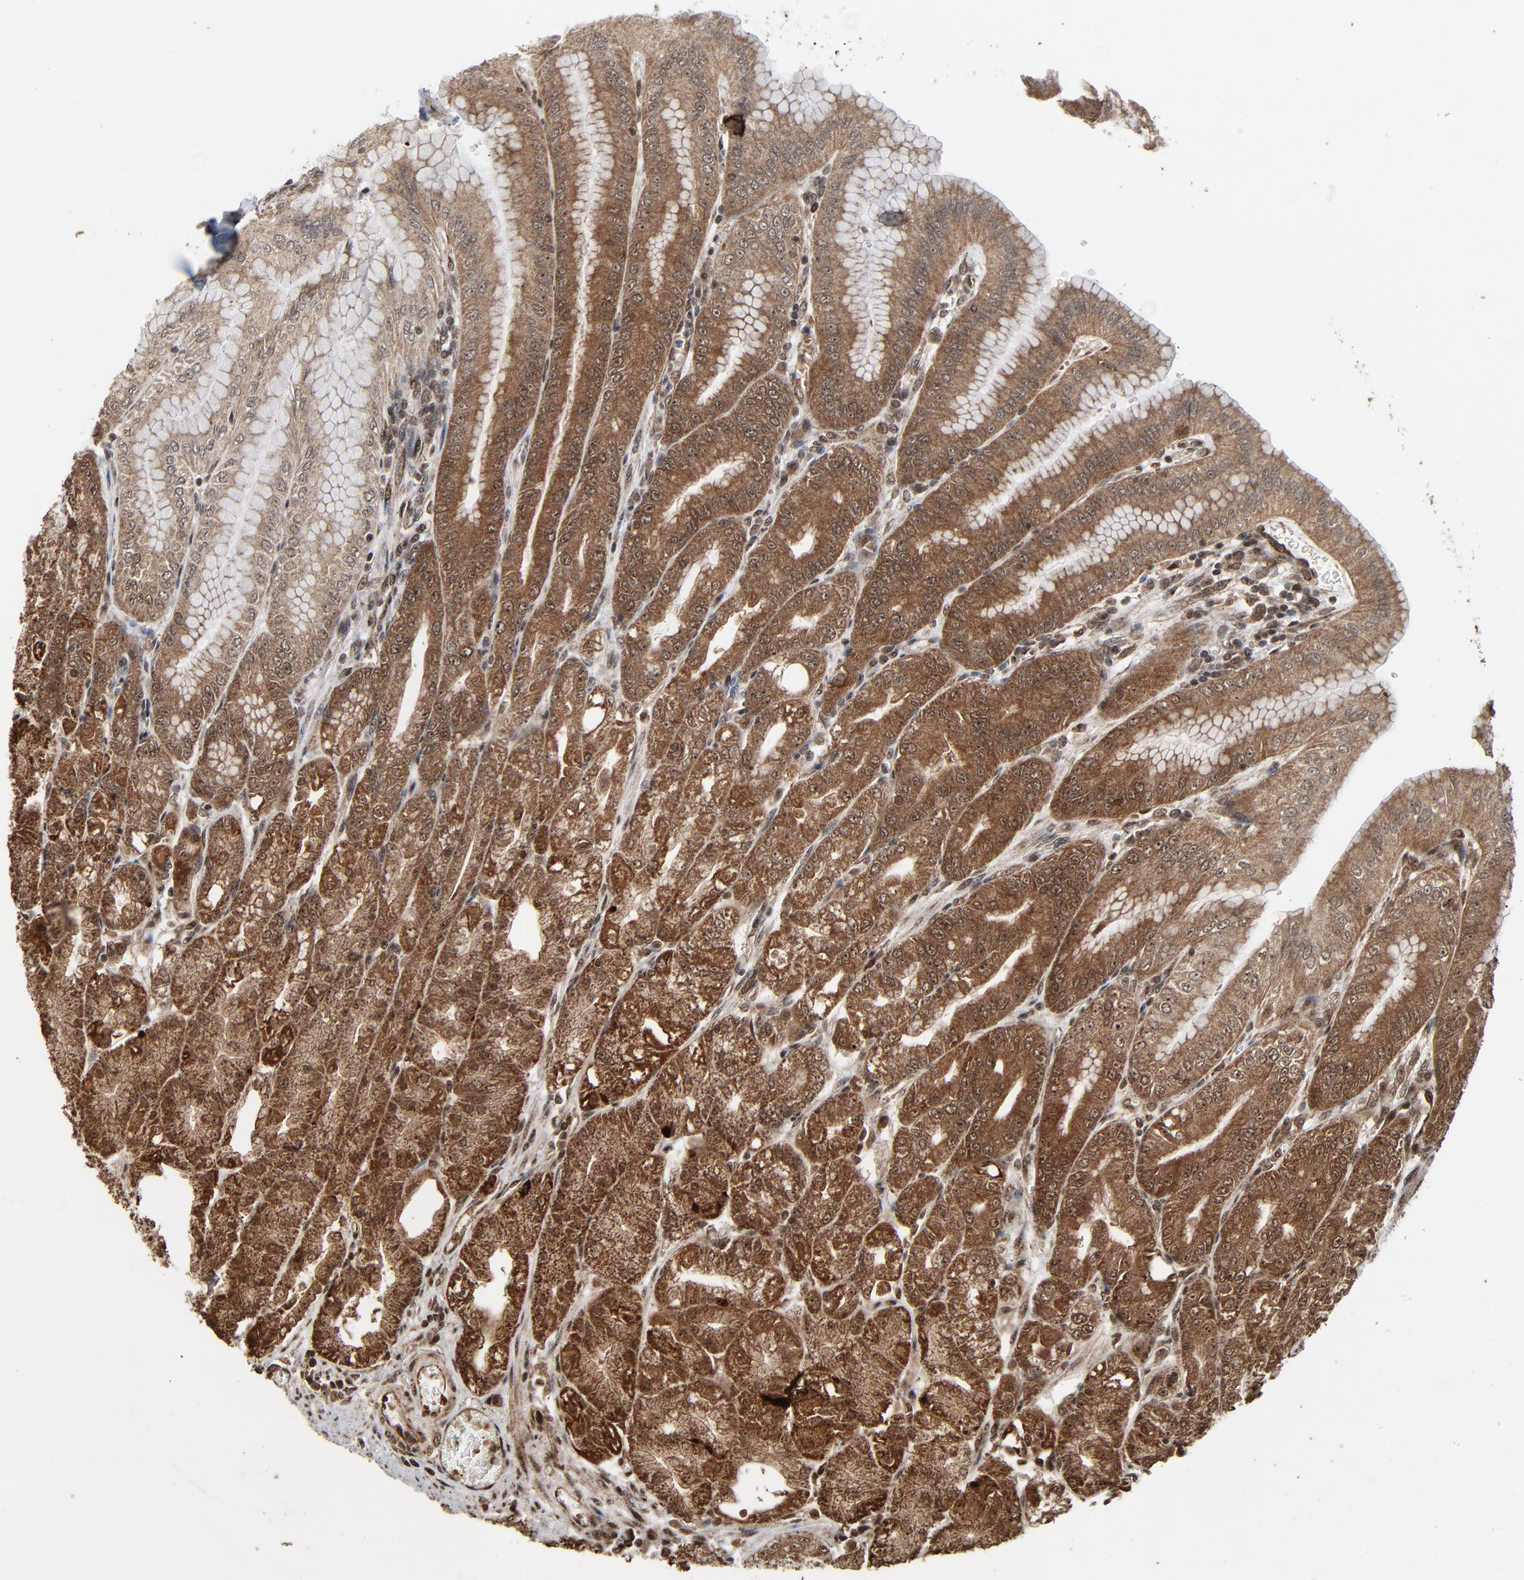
{"staining": {"intensity": "moderate", "quantity": ">75%", "location": "cytoplasmic/membranous,nuclear"}, "tissue": "stomach", "cell_type": "Glandular cells", "image_type": "normal", "snomed": [{"axis": "morphology", "description": "Normal tissue, NOS"}, {"axis": "topography", "description": "Stomach, lower"}], "caption": "This histopathology image shows immunohistochemistry (IHC) staining of normal stomach, with medium moderate cytoplasmic/membranous,nuclear staining in approximately >75% of glandular cells.", "gene": "RHOJ", "patient": {"sex": "male", "age": 71}}